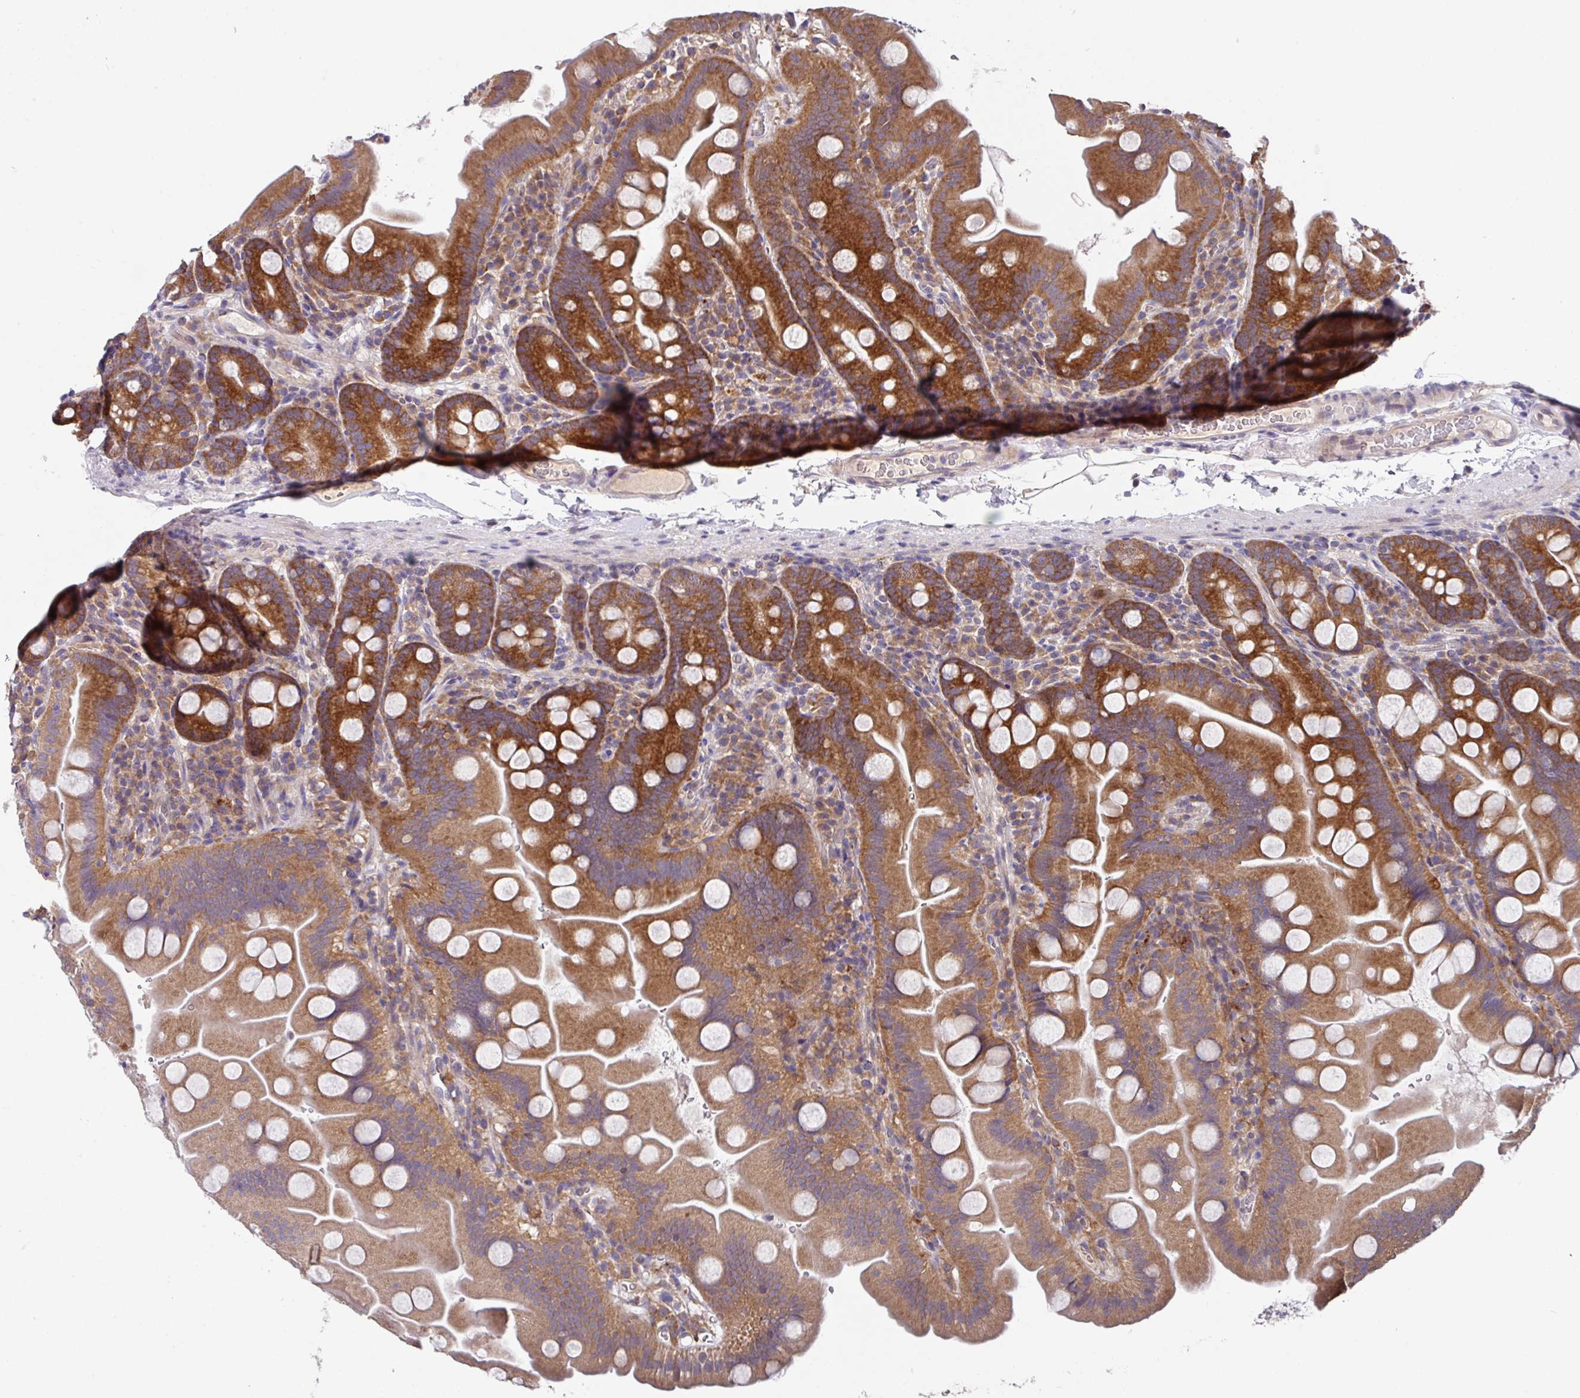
{"staining": {"intensity": "strong", "quantity": ">75%", "location": "cytoplasmic/membranous"}, "tissue": "small intestine", "cell_type": "Glandular cells", "image_type": "normal", "snomed": [{"axis": "morphology", "description": "Normal tissue, NOS"}, {"axis": "topography", "description": "Small intestine"}], "caption": "This is an image of immunohistochemistry staining of normal small intestine, which shows strong staining in the cytoplasmic/membranous of glandular cells.", "gene": "EIF4B", "patient": {"sex": "female", "age": 68}}